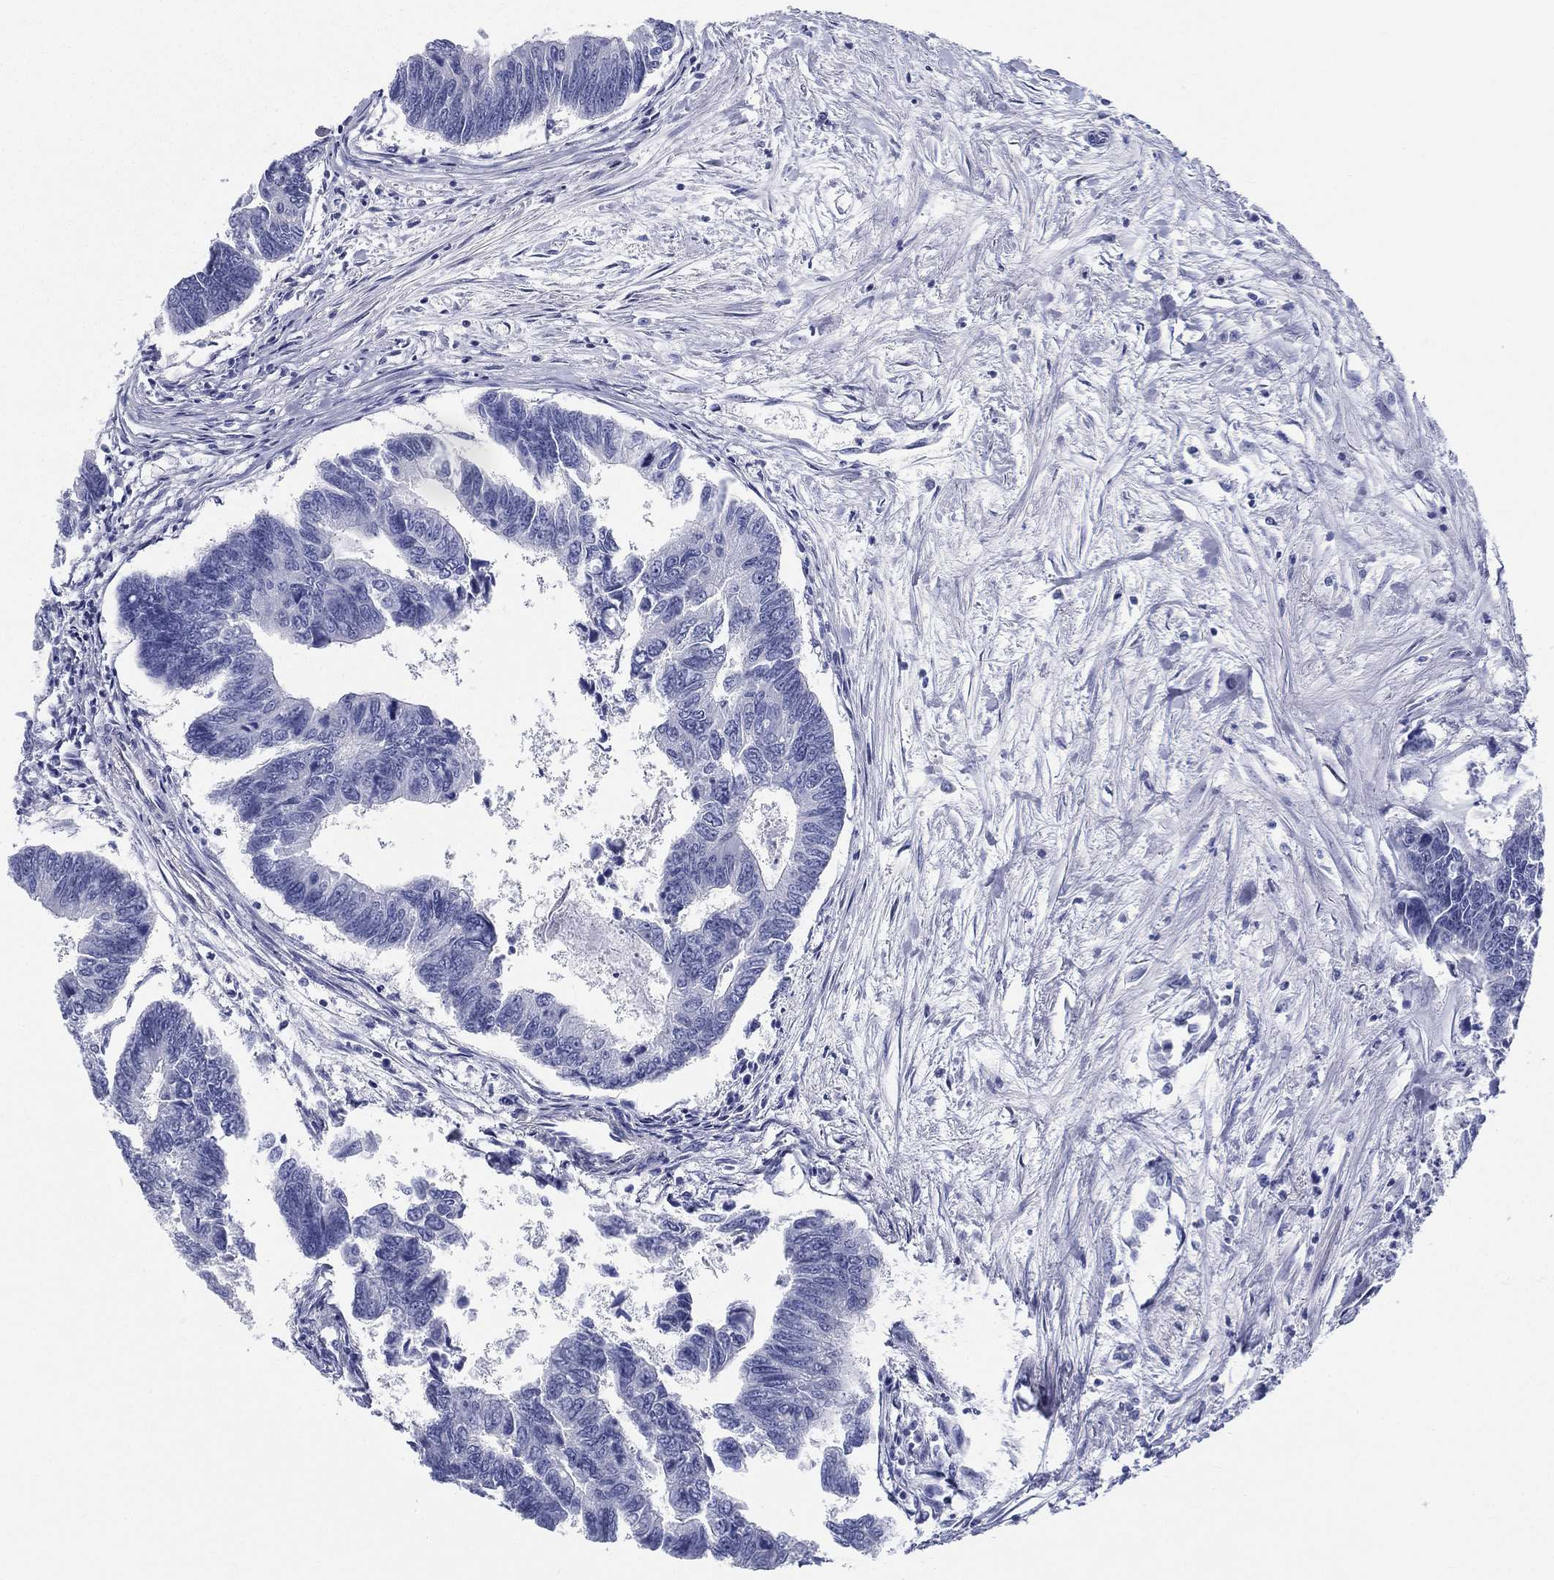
{"staining": {"intensity": "negative", "quantity": "none", "location": "none"}, "tissue": "colorectal cancer", "cell_type": "Tumor cells", "image_type": "cancer", "snomed": [{"axis": "morphology", "description": "Adenocarcinoma, NOS"}, {"axis": "topography", "description": "Colon"}], "caption": "This is a micrograph of IHC staining of colorectal cancer, which shows no positivity in tumor cells.", "gene": "RSPH4A", "patient": {"sex": "female", "age": 65}}